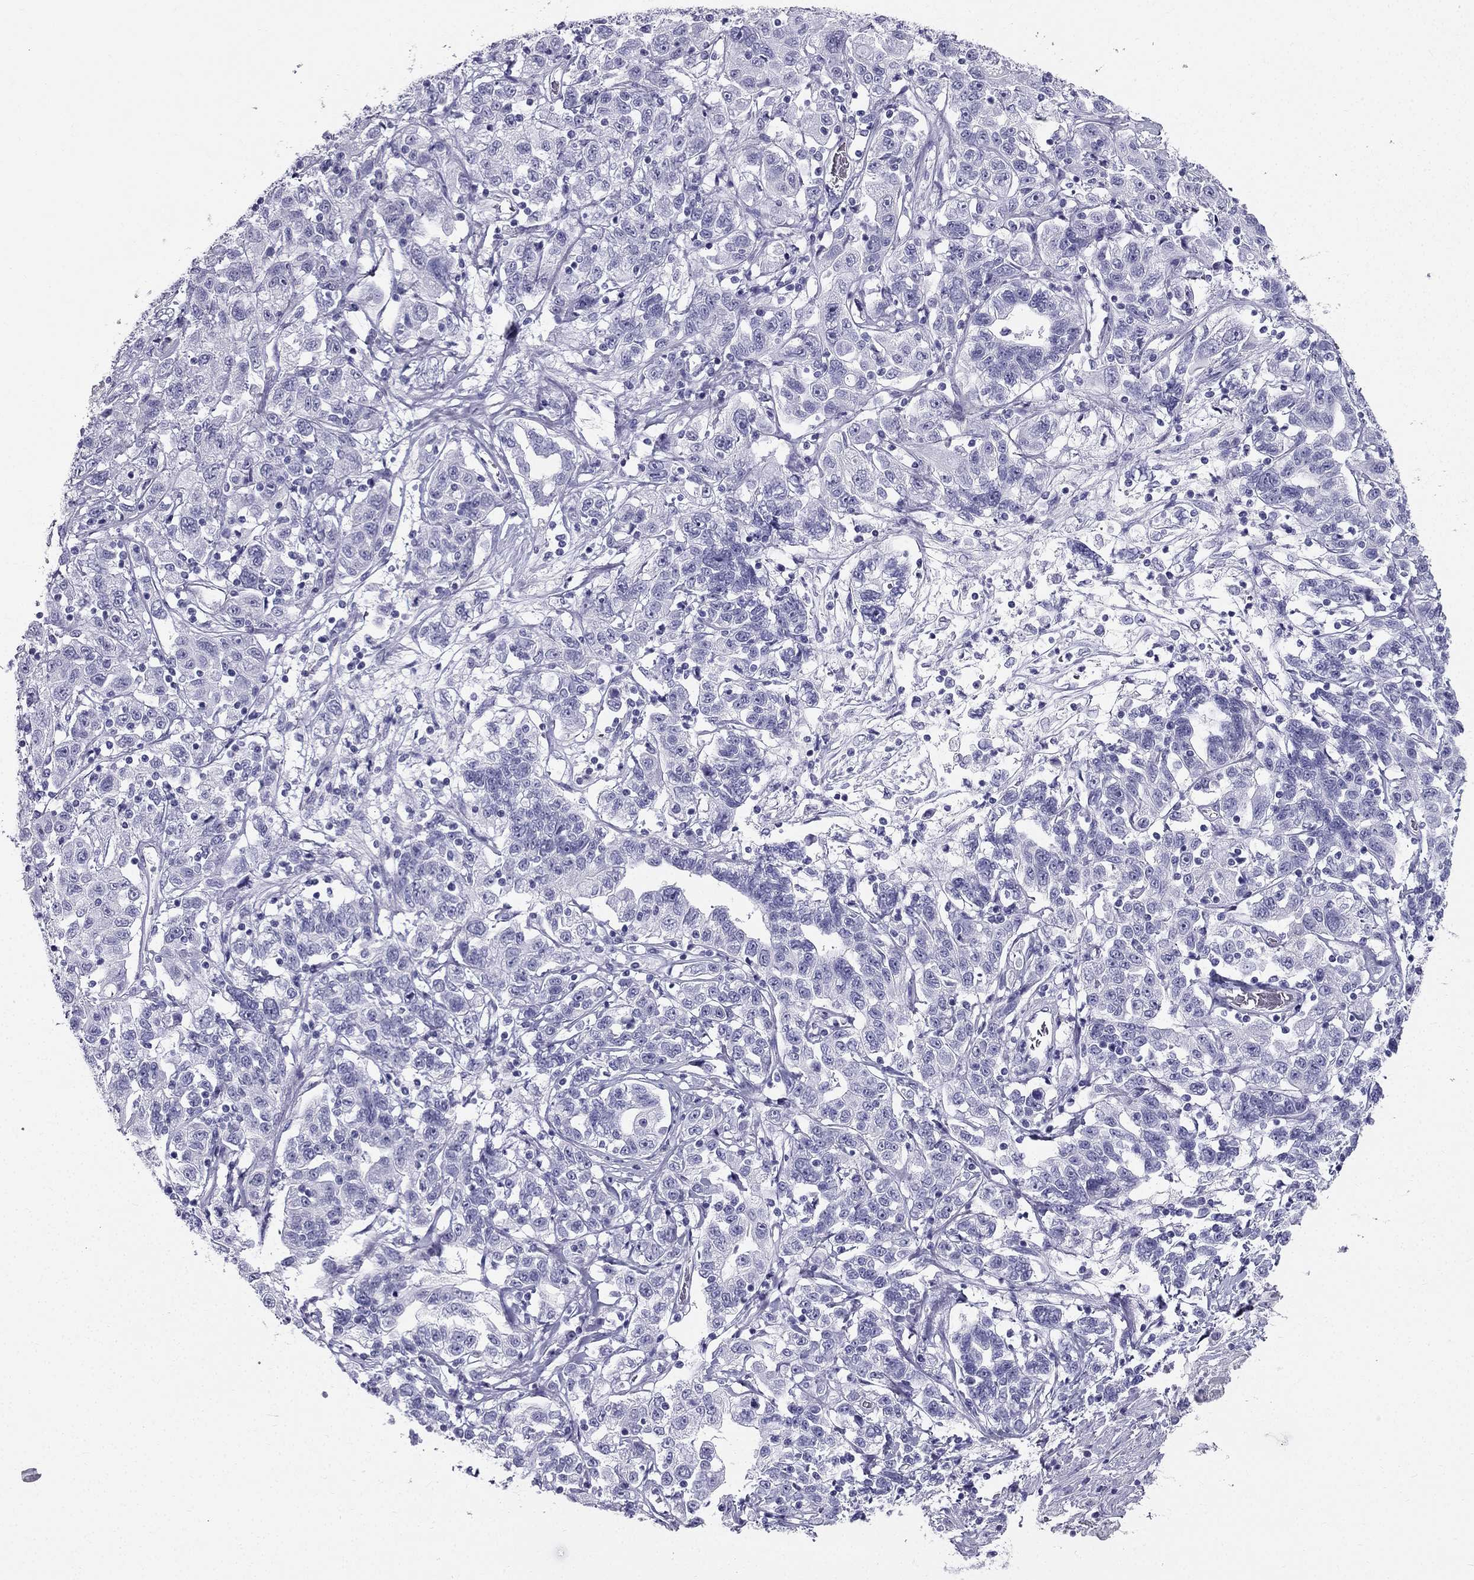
{"staining": {"intensity": "negative", "quantity": "none", "location": "none"}, "tissue": "liver cancer", "cell_type": "Tumor cells", "image_type": "cancer", "snomed": [{"axis": "morphology", "description": "Adenocarcinoma, NOS"}, {"axis": "morphology", "description": "Cholangiocarcinoma"}, {"axis": "topography", "description": "Liver"}], "caption": "Tumor cells are negative for brown protein staining in liver cancer. (DAB immunohistochemistry, high magnification).", "gene": "TFF3", "patient": {"sex": "male", "age": 64}}